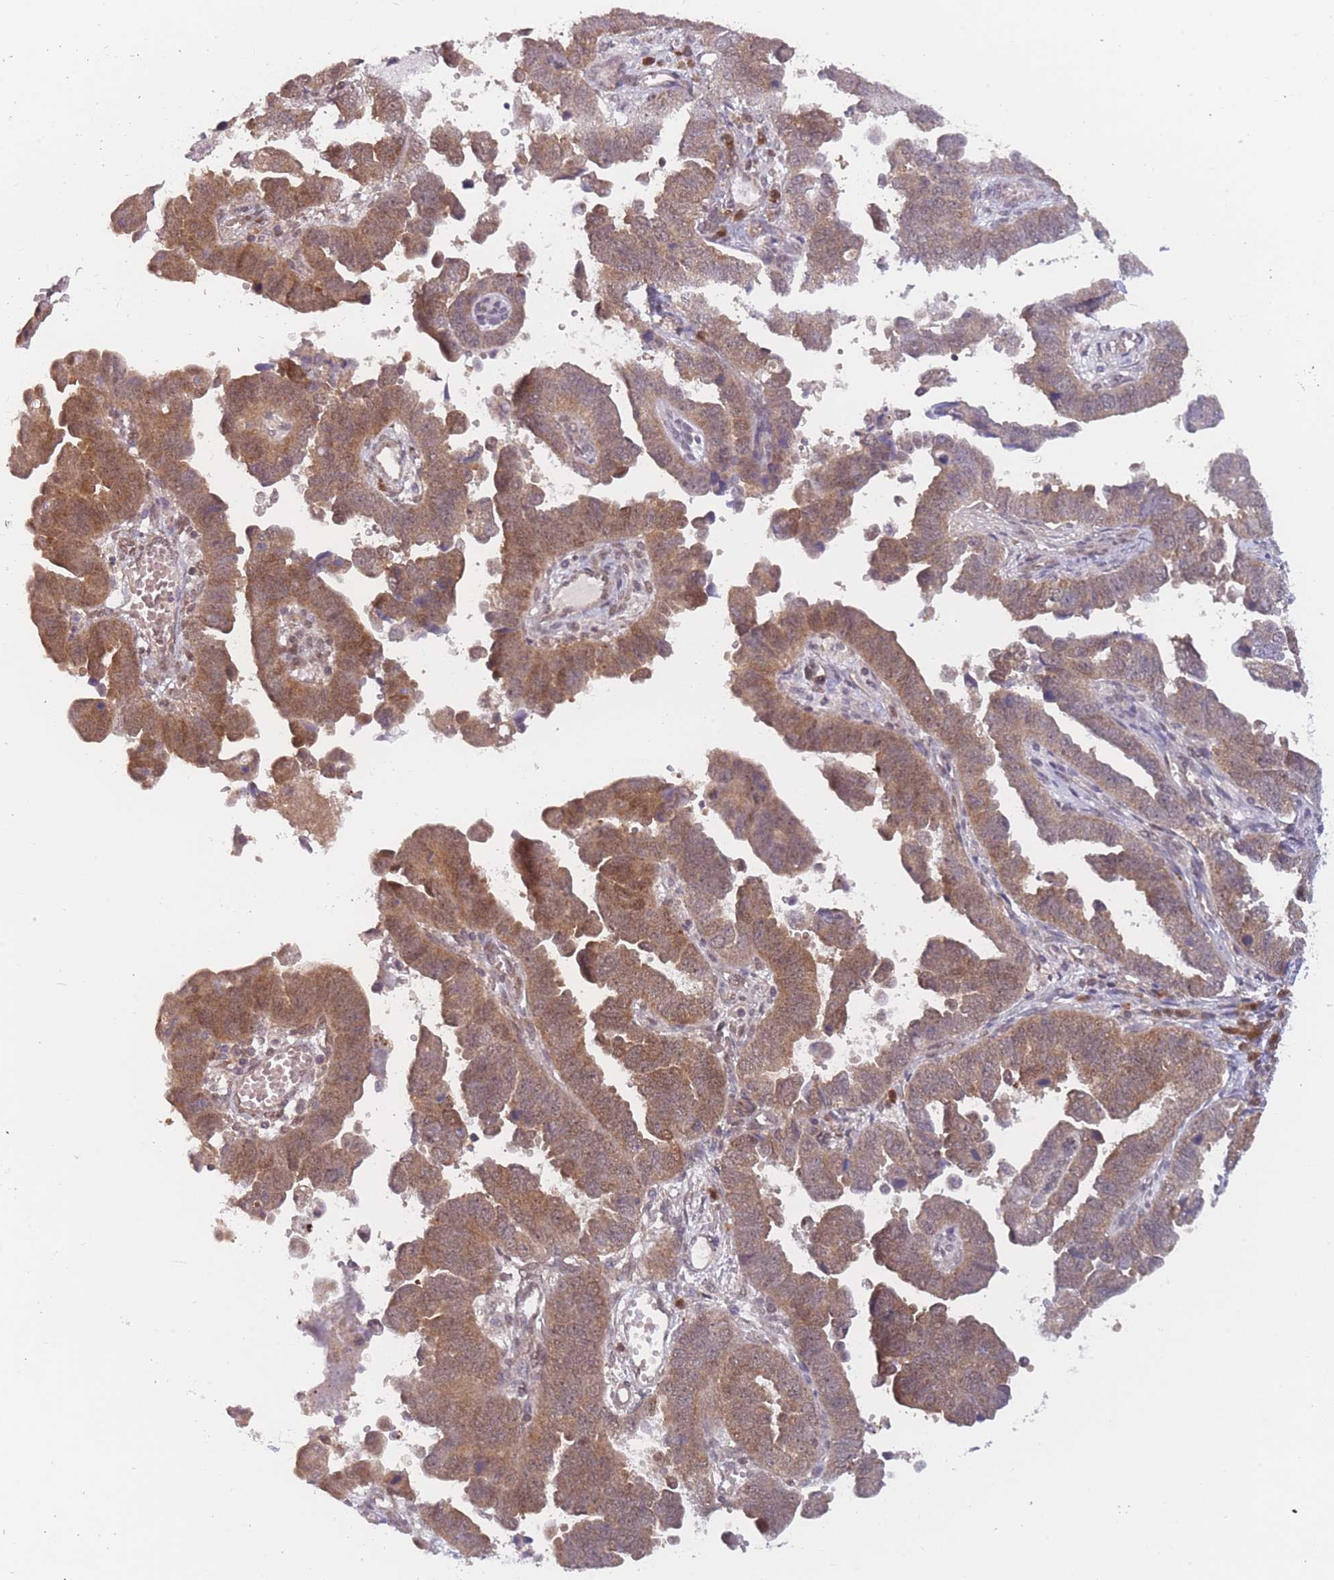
{"staining": {"intensity": "moderate", "quantity": ">75%", "location": "cytoplasmic/membranous"}, "tissue": "endometrial cancer", "cell_type": "Tumor cells", "image_type": "cancer", "snomed": [{"axis": "morphology", "description": "Adenocarcinoma, NOS"}, {"axis": "topography", "description": "Endometrium"}], "caption": "A high-resolution histopathology image shows IHC staining of endometrial adenocarcinoma, which shows moderate cytoplasmic/membranous expression in approximately >75% of tumor cells.", "gene": "MRI1", "patient": {"sex": "female", "age": 75}}